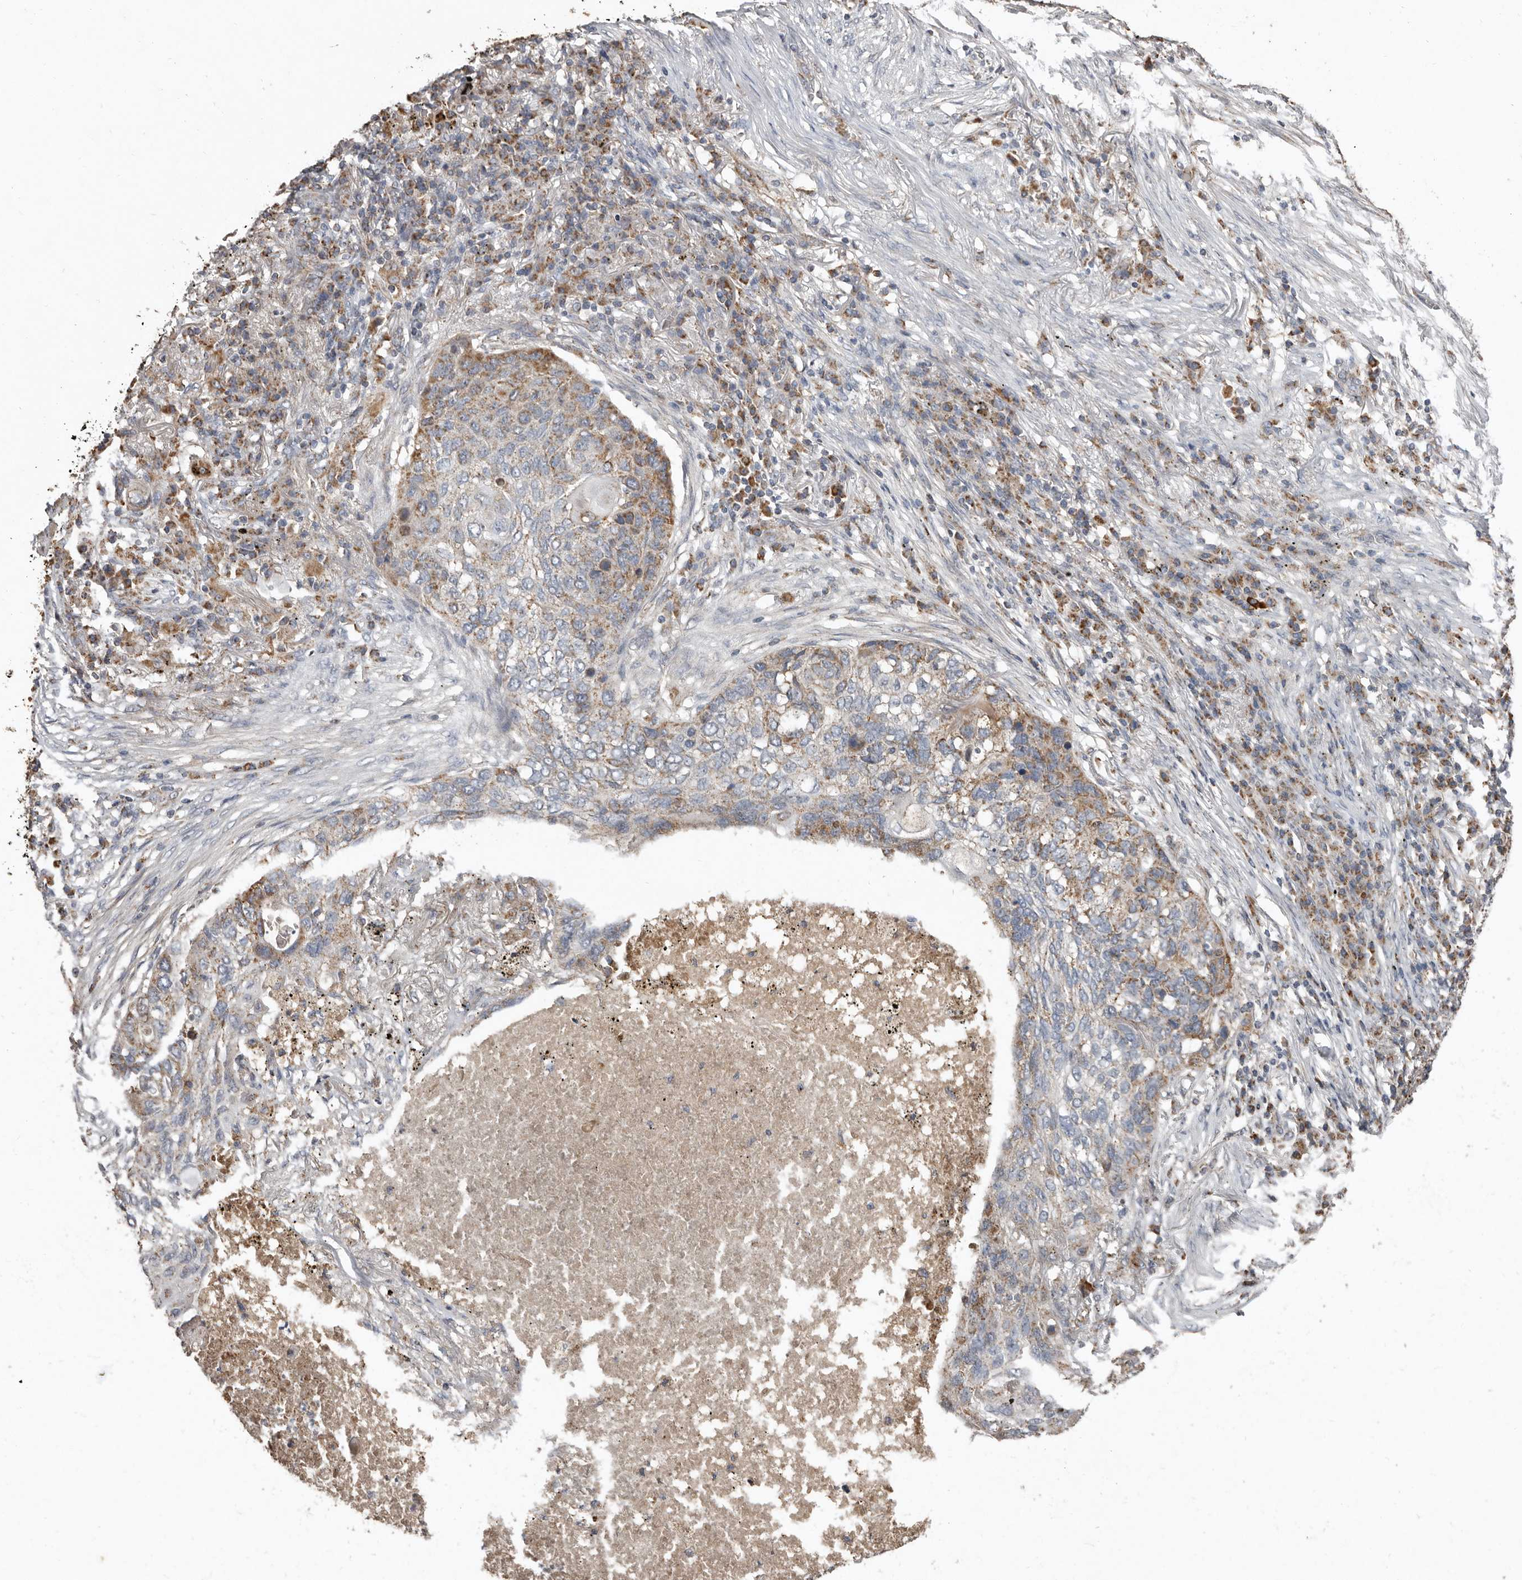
{"staining": {"intensity": "moderate", "quantity": "<25%", "location": "cytoplasmic/membranous"}, "tissue": "lung cancer", "cell_type": "Tumor cells", "image_type": "cancer", "snomed": [{"axis": "morphology", "description": "Squamous cell carcinoma, NOS"}, {"axis": "topography", "description": "Lung"}], "caption": "Immunohistochemistry (DAB) staining of human lung squamous cell carcinoma exhibits moderate cytoplasmic/membranous protein positivity in about <25% of tumor cells. The protein of interest is stained brown, and the nuclei are stained in blue (DAB IHC with brightfield microscopy, high magnification).", "gene": "KIF26B", "patient": {"sex": "female", "age": 63}}